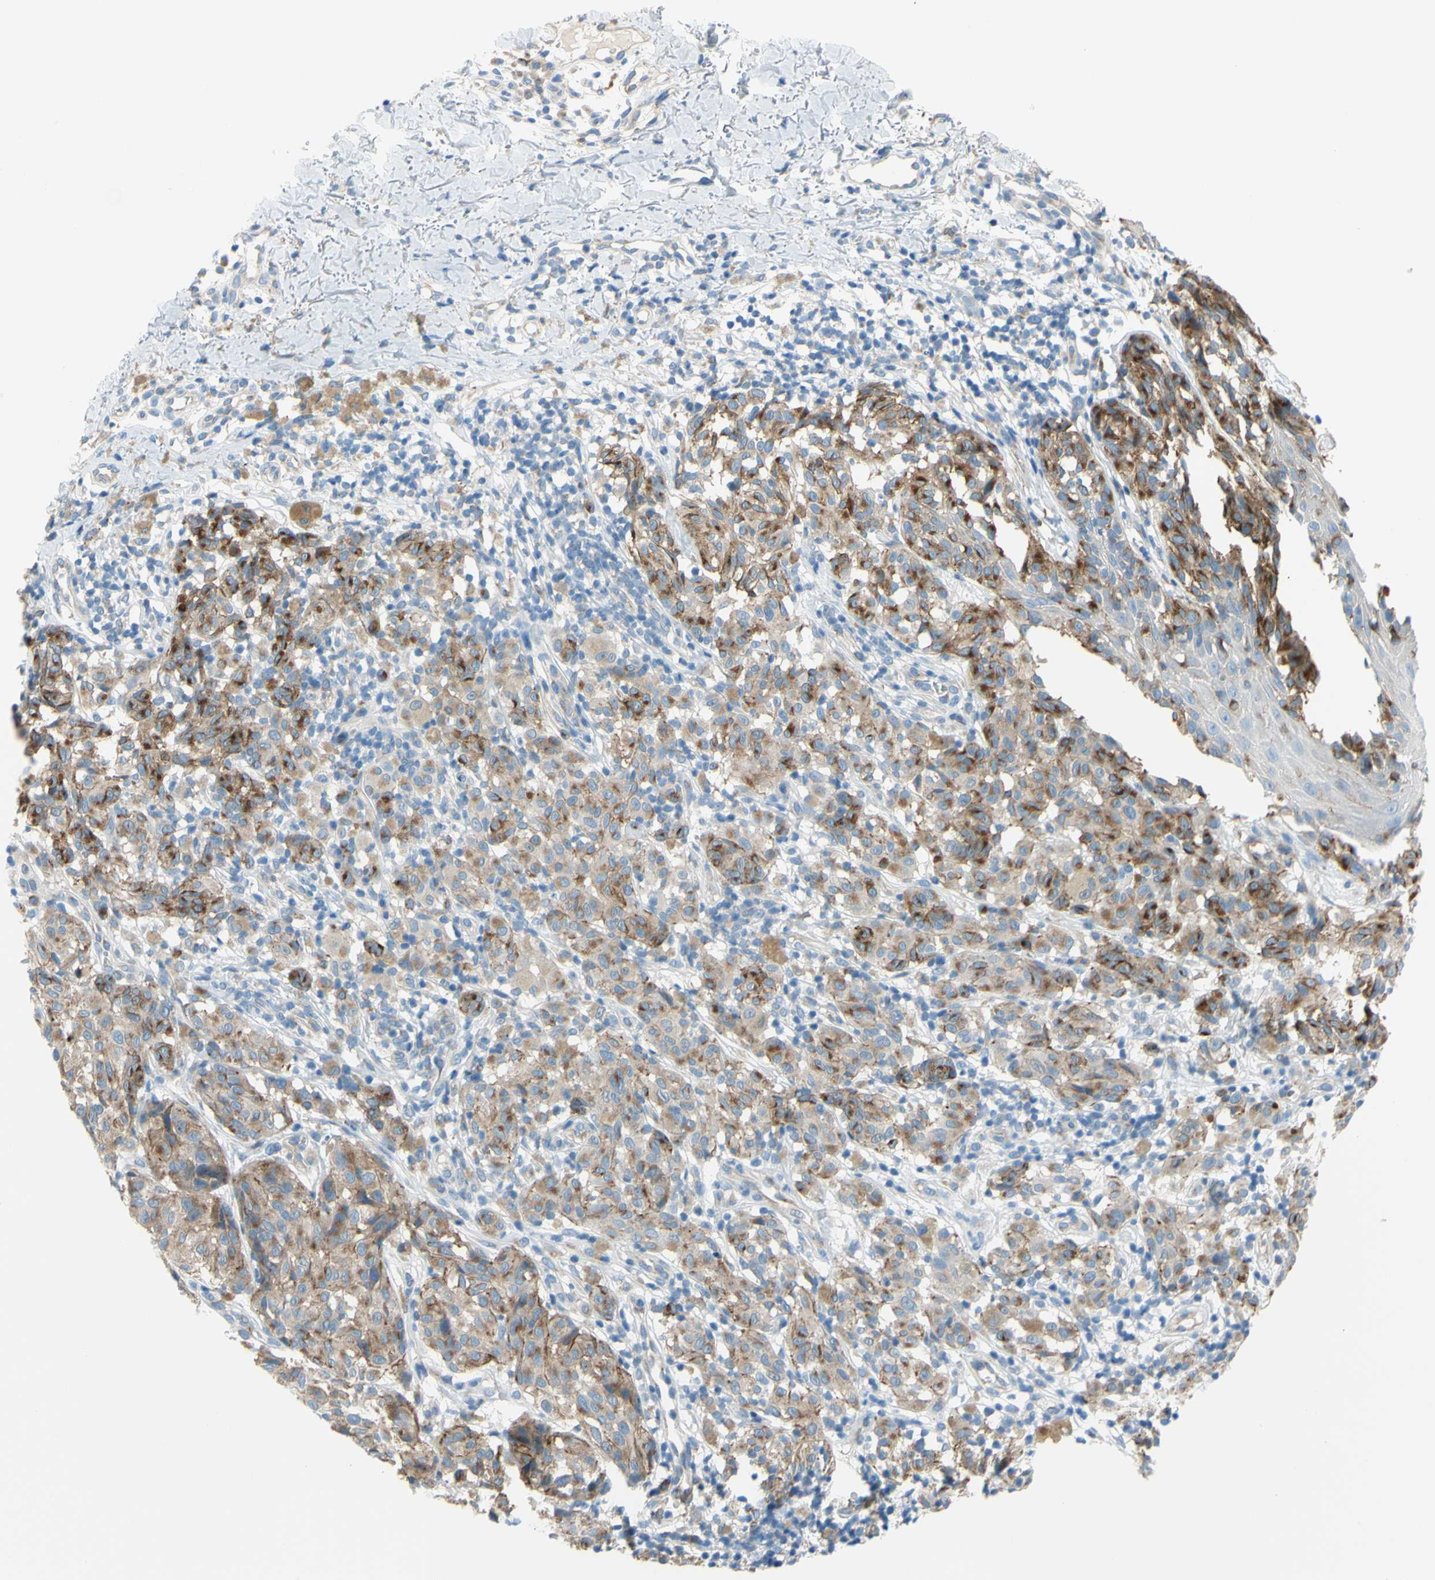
{"staining": {"intensity": "moderate", "quantity": ">75%", "location": "cytoplasmic/membranous"}, "tissue": "melanoma", "cell_type": "Tumor cells", "image_type": "cancer", "snomed": [{"axis": "morphology", "description": "Malignant melanoma, NOS"}, {"axis": "topography", "description": "Skin"}], "caption": "Tumor cells demonstrate moderate cytoplasmic/membranous staining in approximately >75% of cells in melanoma.", "gene": "FRMD4B", "patient": {"sex": "female", "age": 46}}